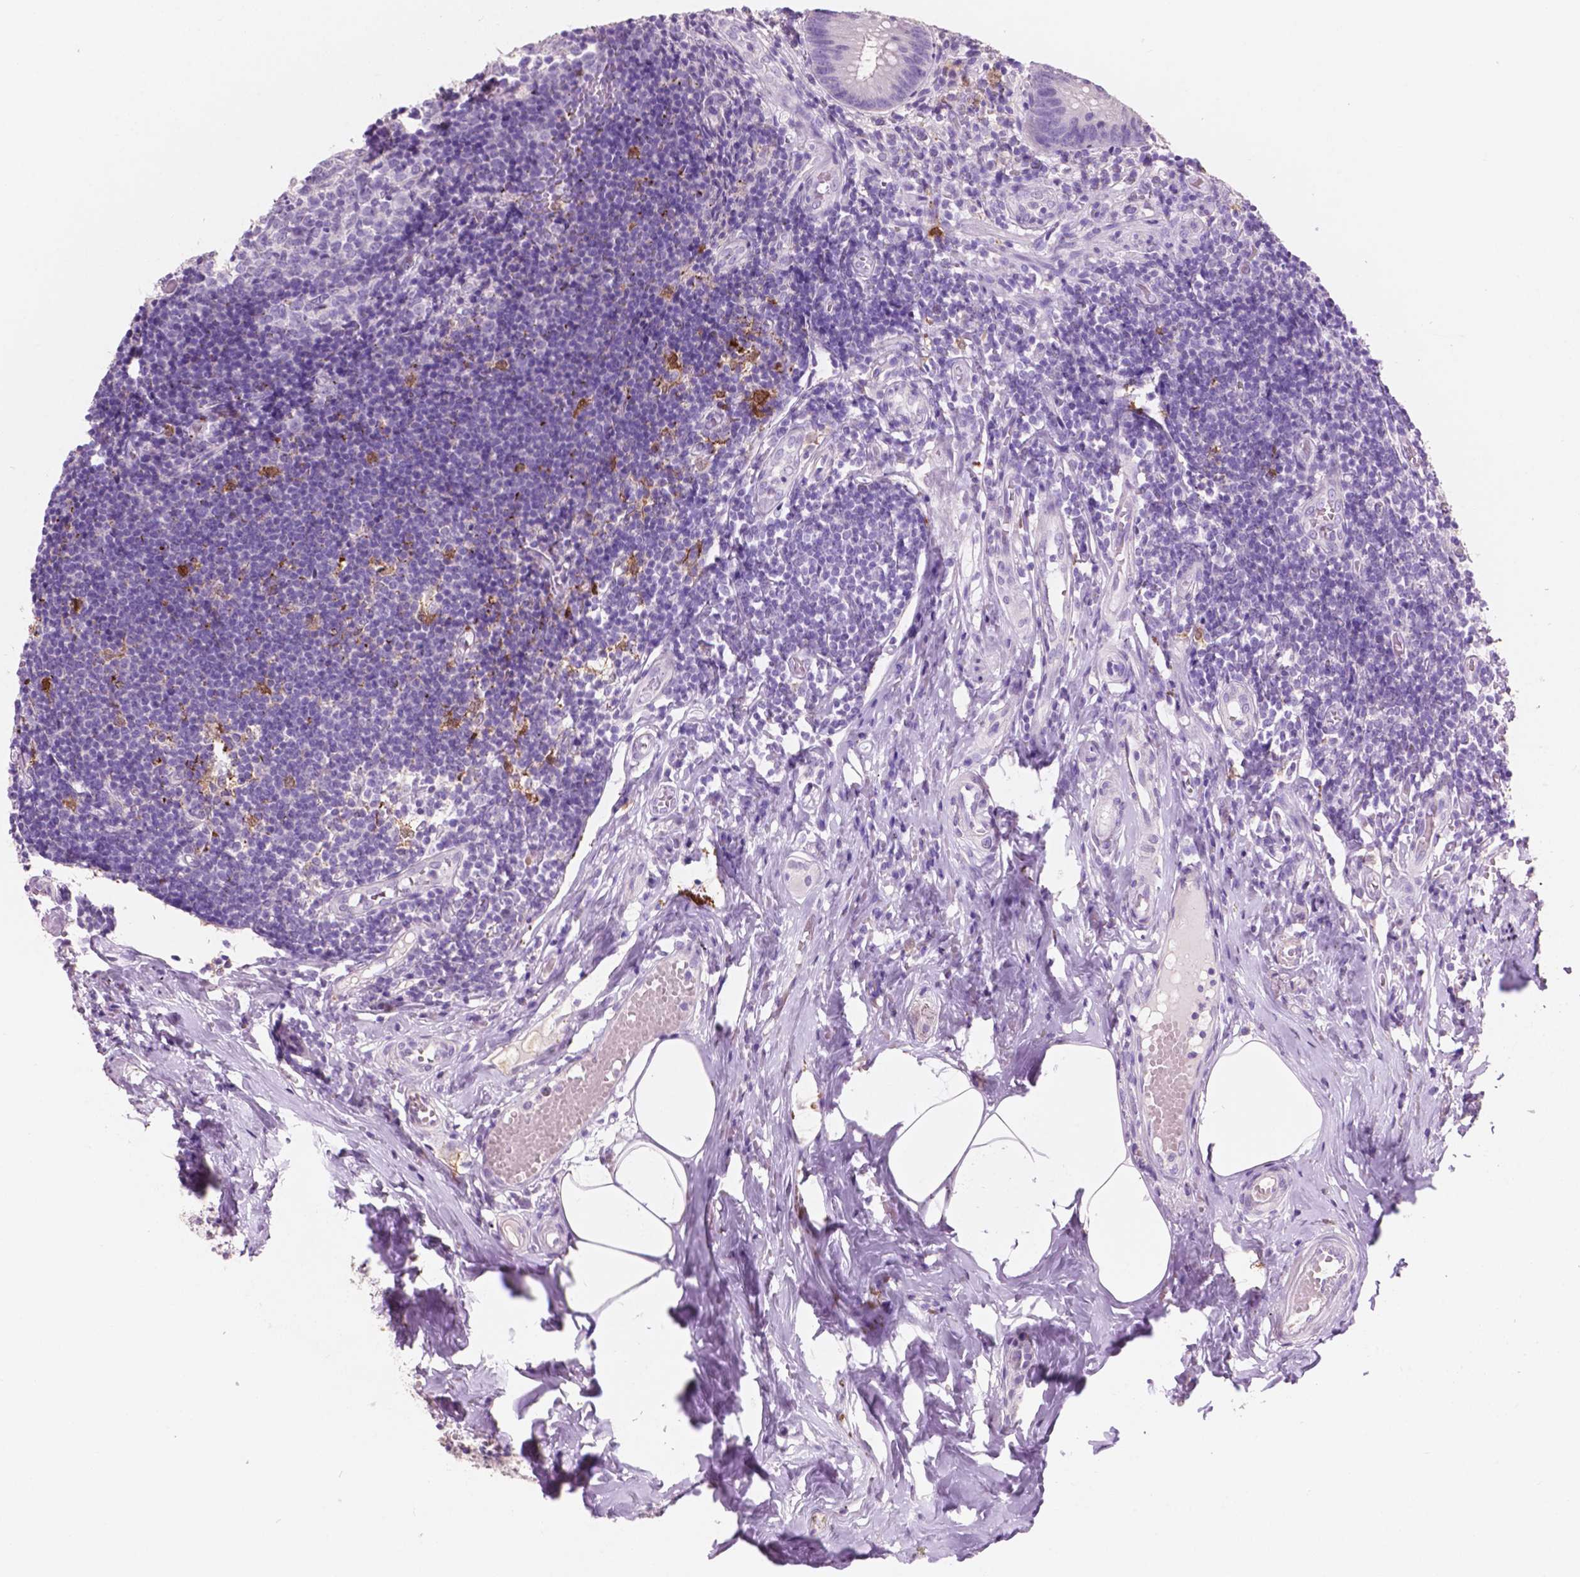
{"staining": {"intensity": "negative", "quantity": "none", "location": "none"}, "tissue": "appendix", "cell_type": "Glandular cells", "image_type": "normal", "snomed": [{"axis": "morphology", "description": "Normal tissue, NOS"}, {"axis": "topography", "description": "Appendix"}], "caption": "The micrograph displays no significant positivity in glandular cells of appendix.", "gene": "IDO1", "patient": {"sex": "female", "age": 32}}